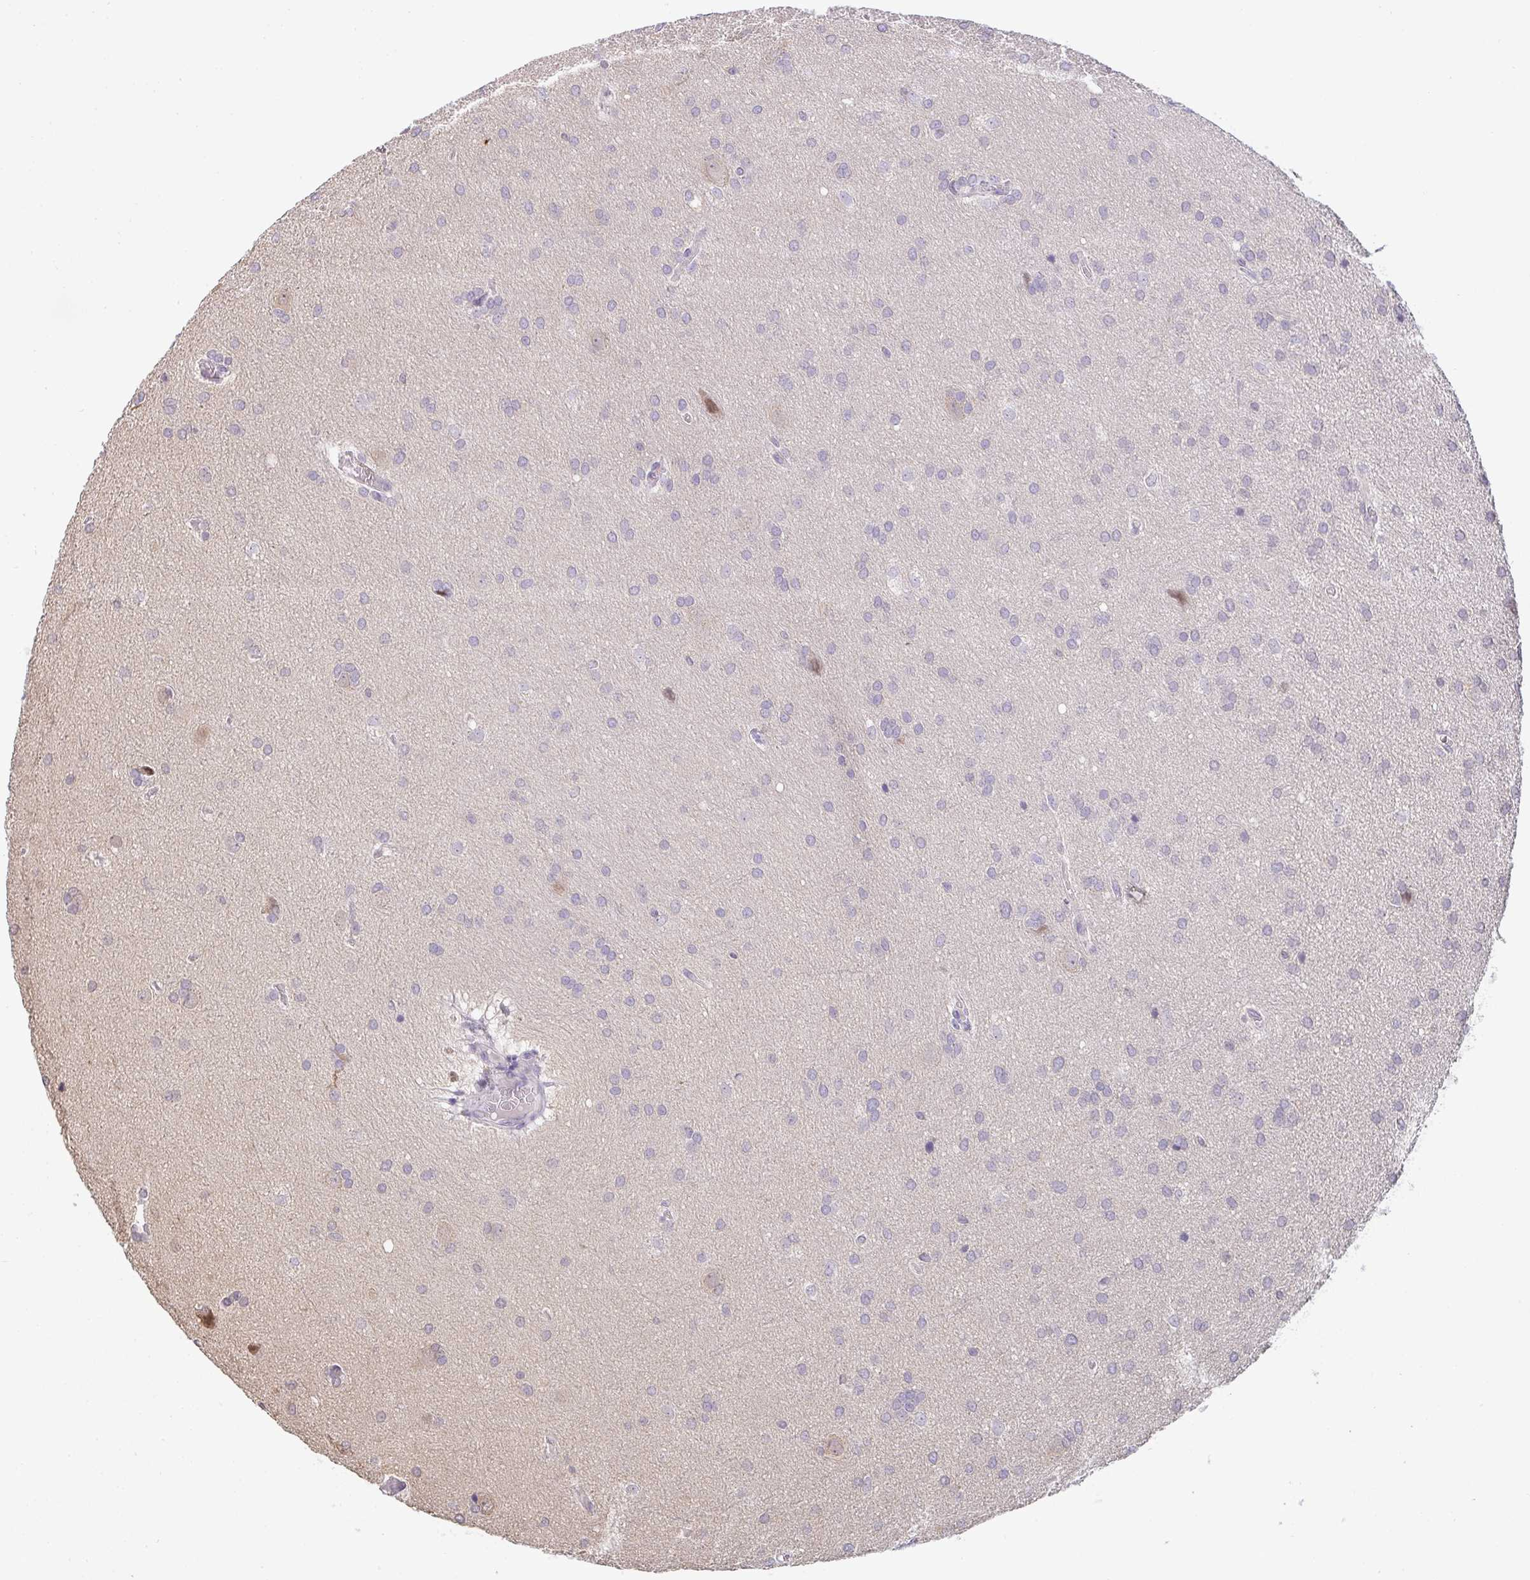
{"staining": {"intensity": "negative", "quantity": "none", "location": "none"}, "tissue": "glioma", "cell_type": "Tumor cells", "image_type": "cancer", "snomed": [{"axis": "morphology", "description": "Glioma, malignant, Low grade"}, {"axis": "topography", "description": "Brain"}], "caption": "Protein analysis of malignant glioma (low-grade) displays no significant staining in tumor cells. Brightfield microscopy of IHC stained with DAB (brown) and hematoxylin (blue), captured at high magnification.", "gene": "GSDMB", "patient": {"sex": "female", "age": 54}}